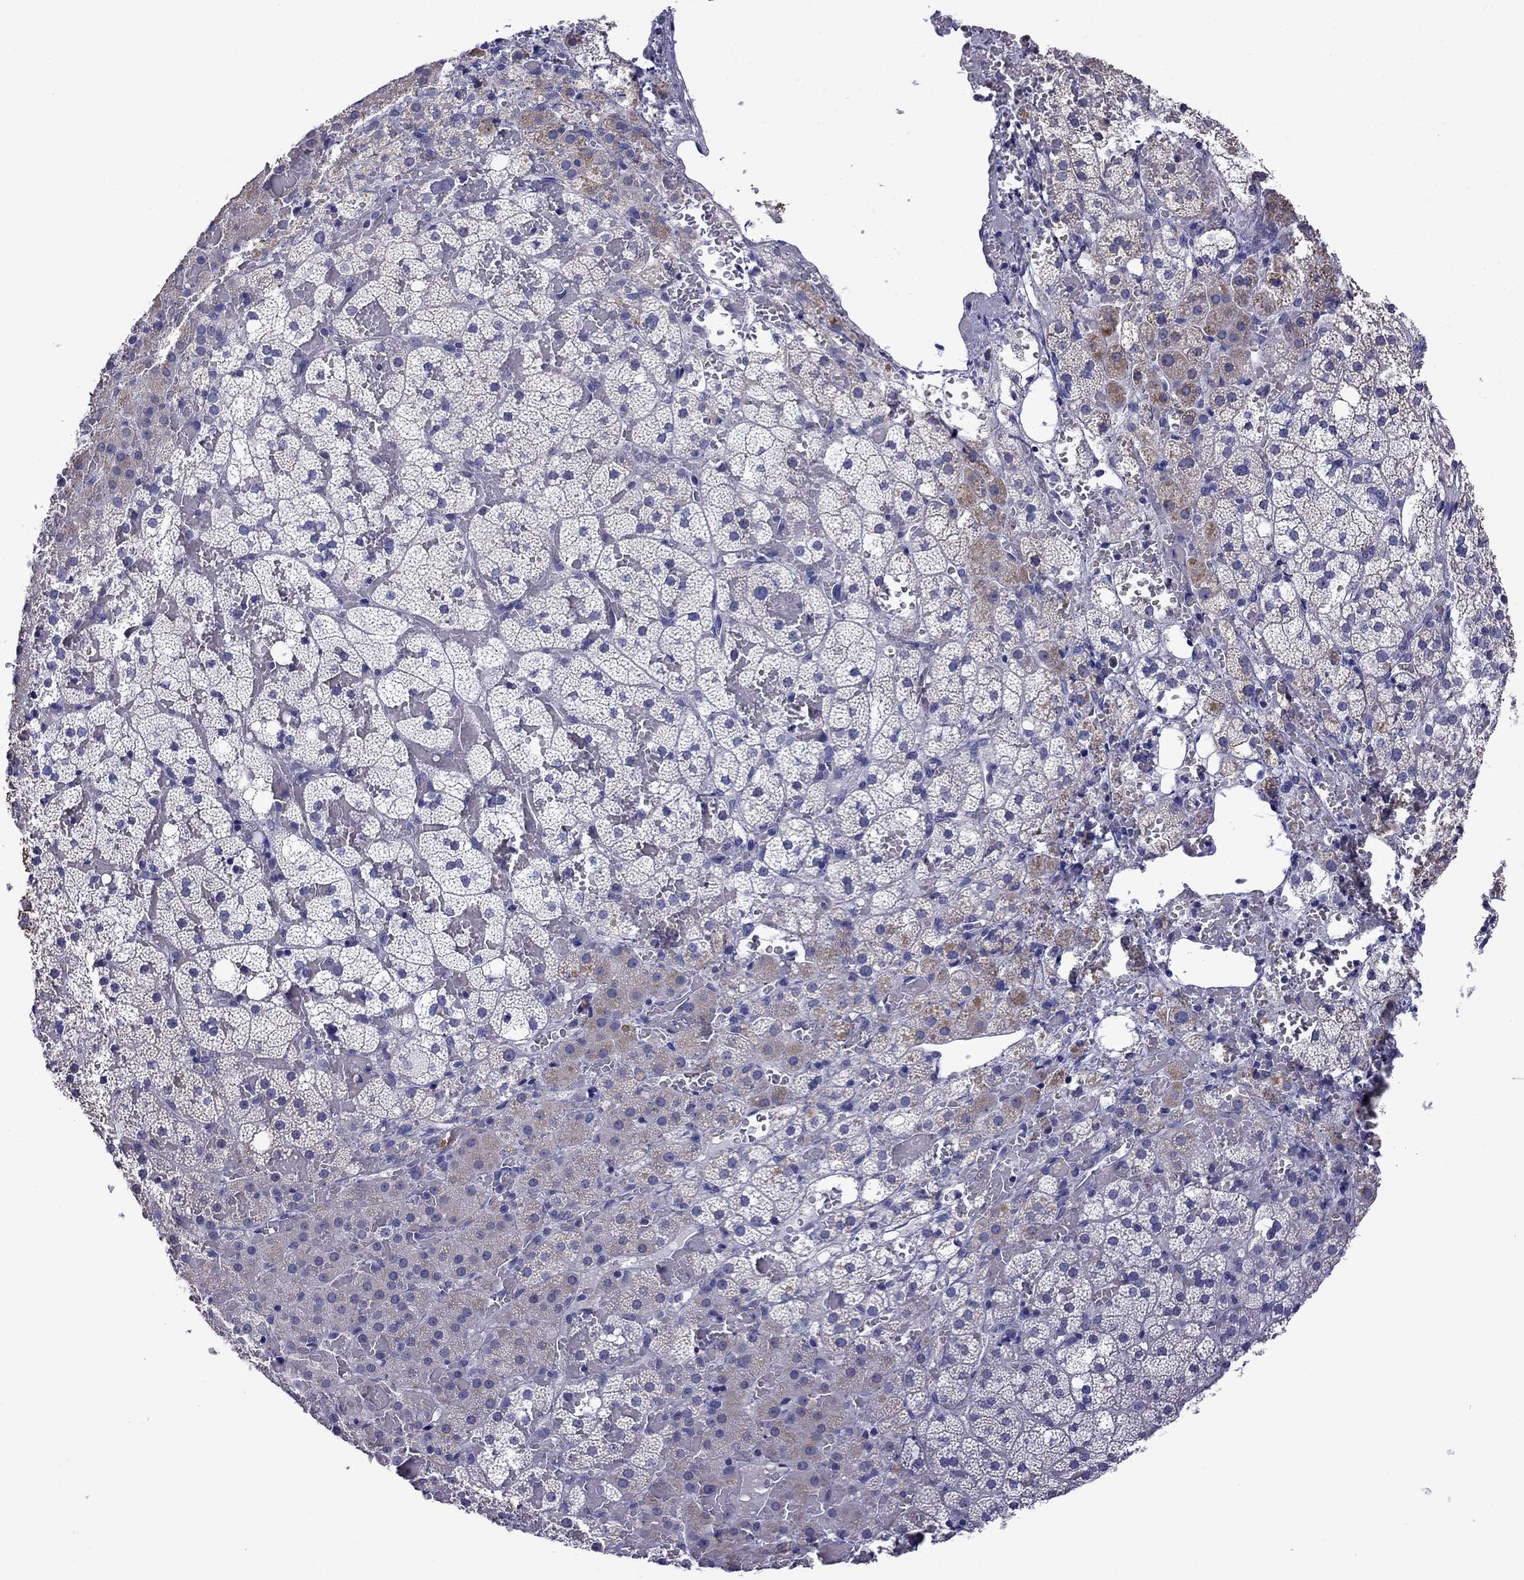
{"staining": {"intensity": "strong", "quantity": "<25%", "location": "cytoplasmic/membranous"}, "tissue": "adrenal gland", "cell_type": "Glandular cells", "image_type": "normal", "snomed": [{"axis": "morphology", "description": "Normal tissue, NOS"}, {"axis": "topography", "description": "Adrenal gland"}], "caption": "This micrograph reveals IHC staining of unremarkable adrenal gland, with medium strong cytoplasmic/membranous positivity in about <25% of glandular cells.", "gene": "STAR", "patient": {"sex": "male", "age": 53}}